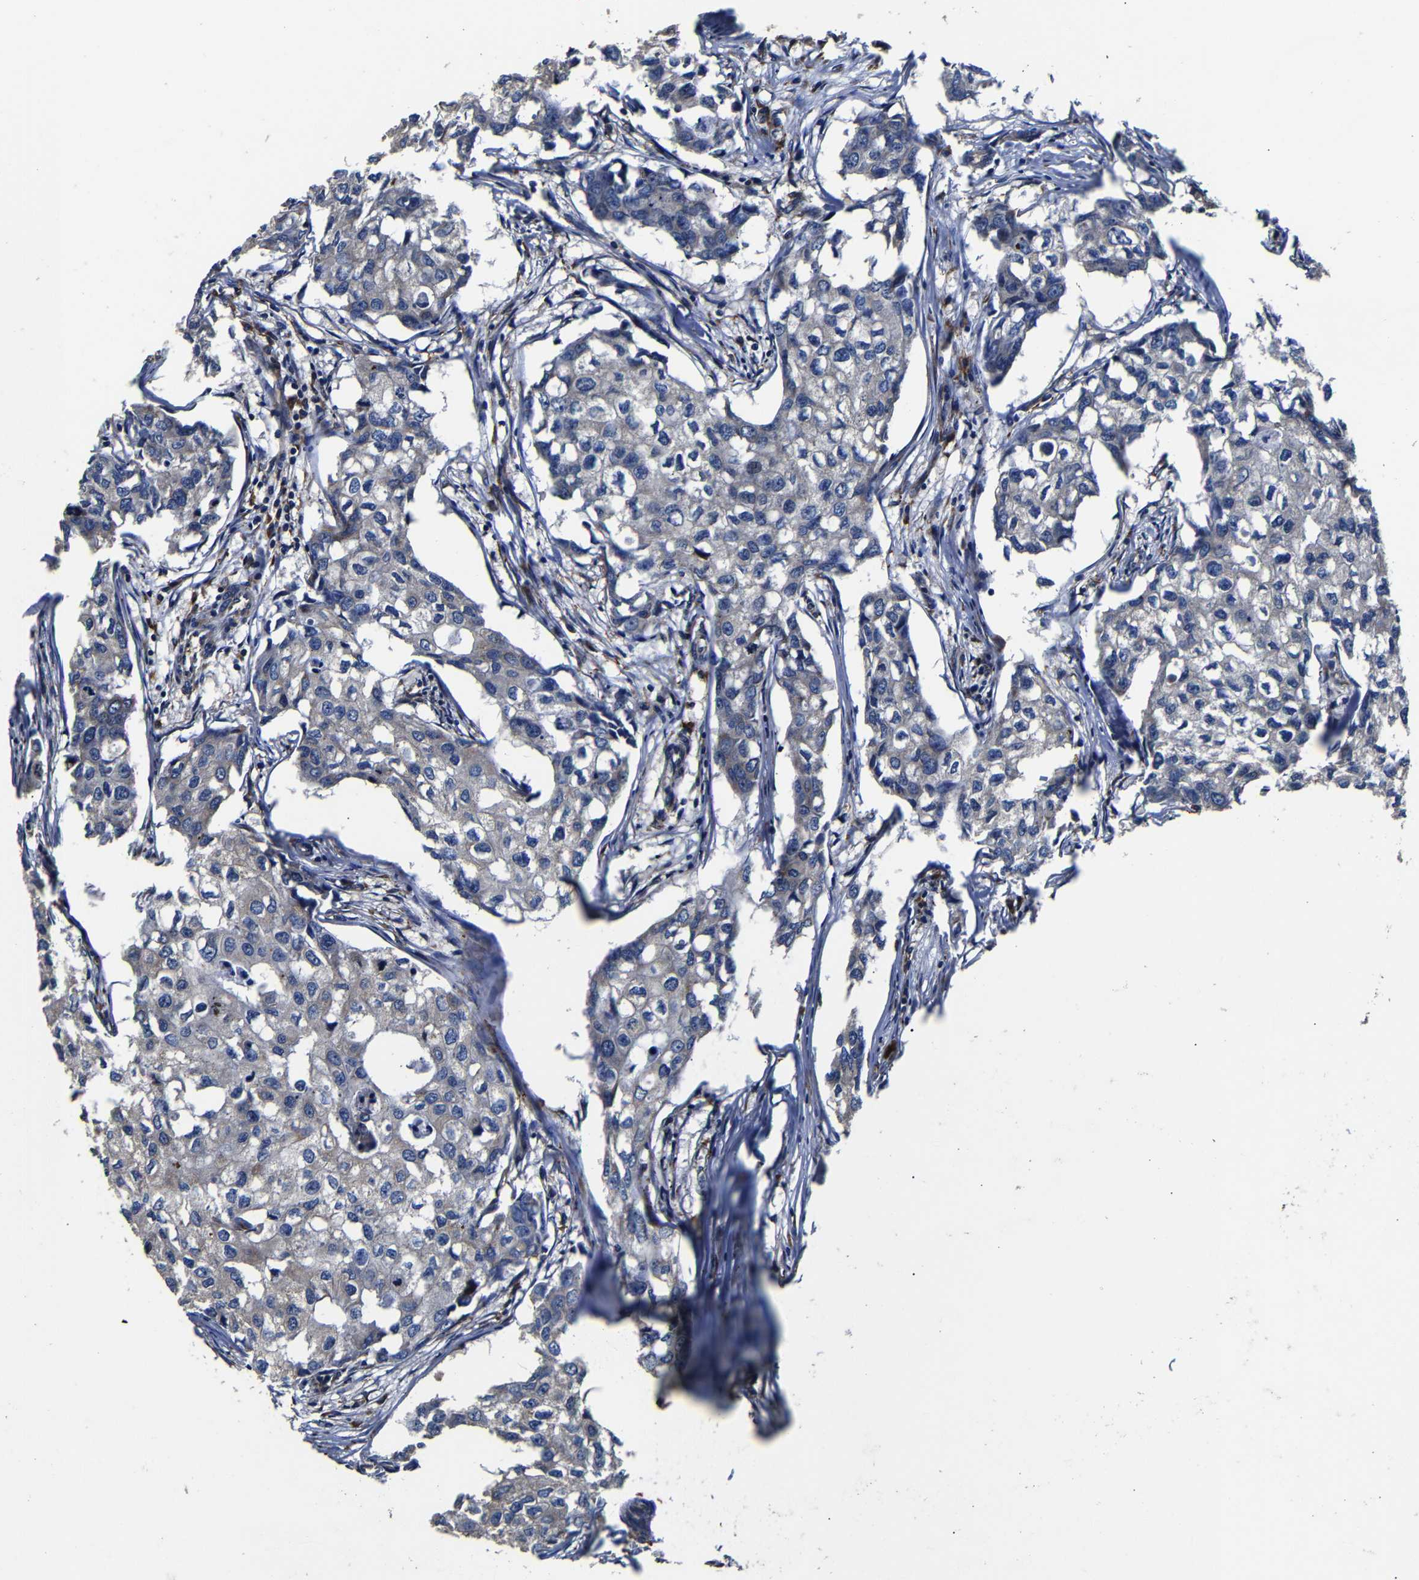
{"staining": {"intensity": "weak", "quantity": "<25%", "location": "cytoplasmic/membranous"}, "tissue": "breast cancer", "cell_type": "Tumor cells", "image_type": "cancer", "snomed": [{"axis": "morphology", "description": "Duct carcinoma"}, {"axis": "topography", "description": "Breast"}], "caption": "High magnification brightfield microscopy of breast infiltrating ductal carcinoma stained with DAB (brown) and counterstained with hematoxylin (blue): tumor cells show no significant expression.", "gene": "SCN9A", "patient": {"sex": "female", "age": 27}}